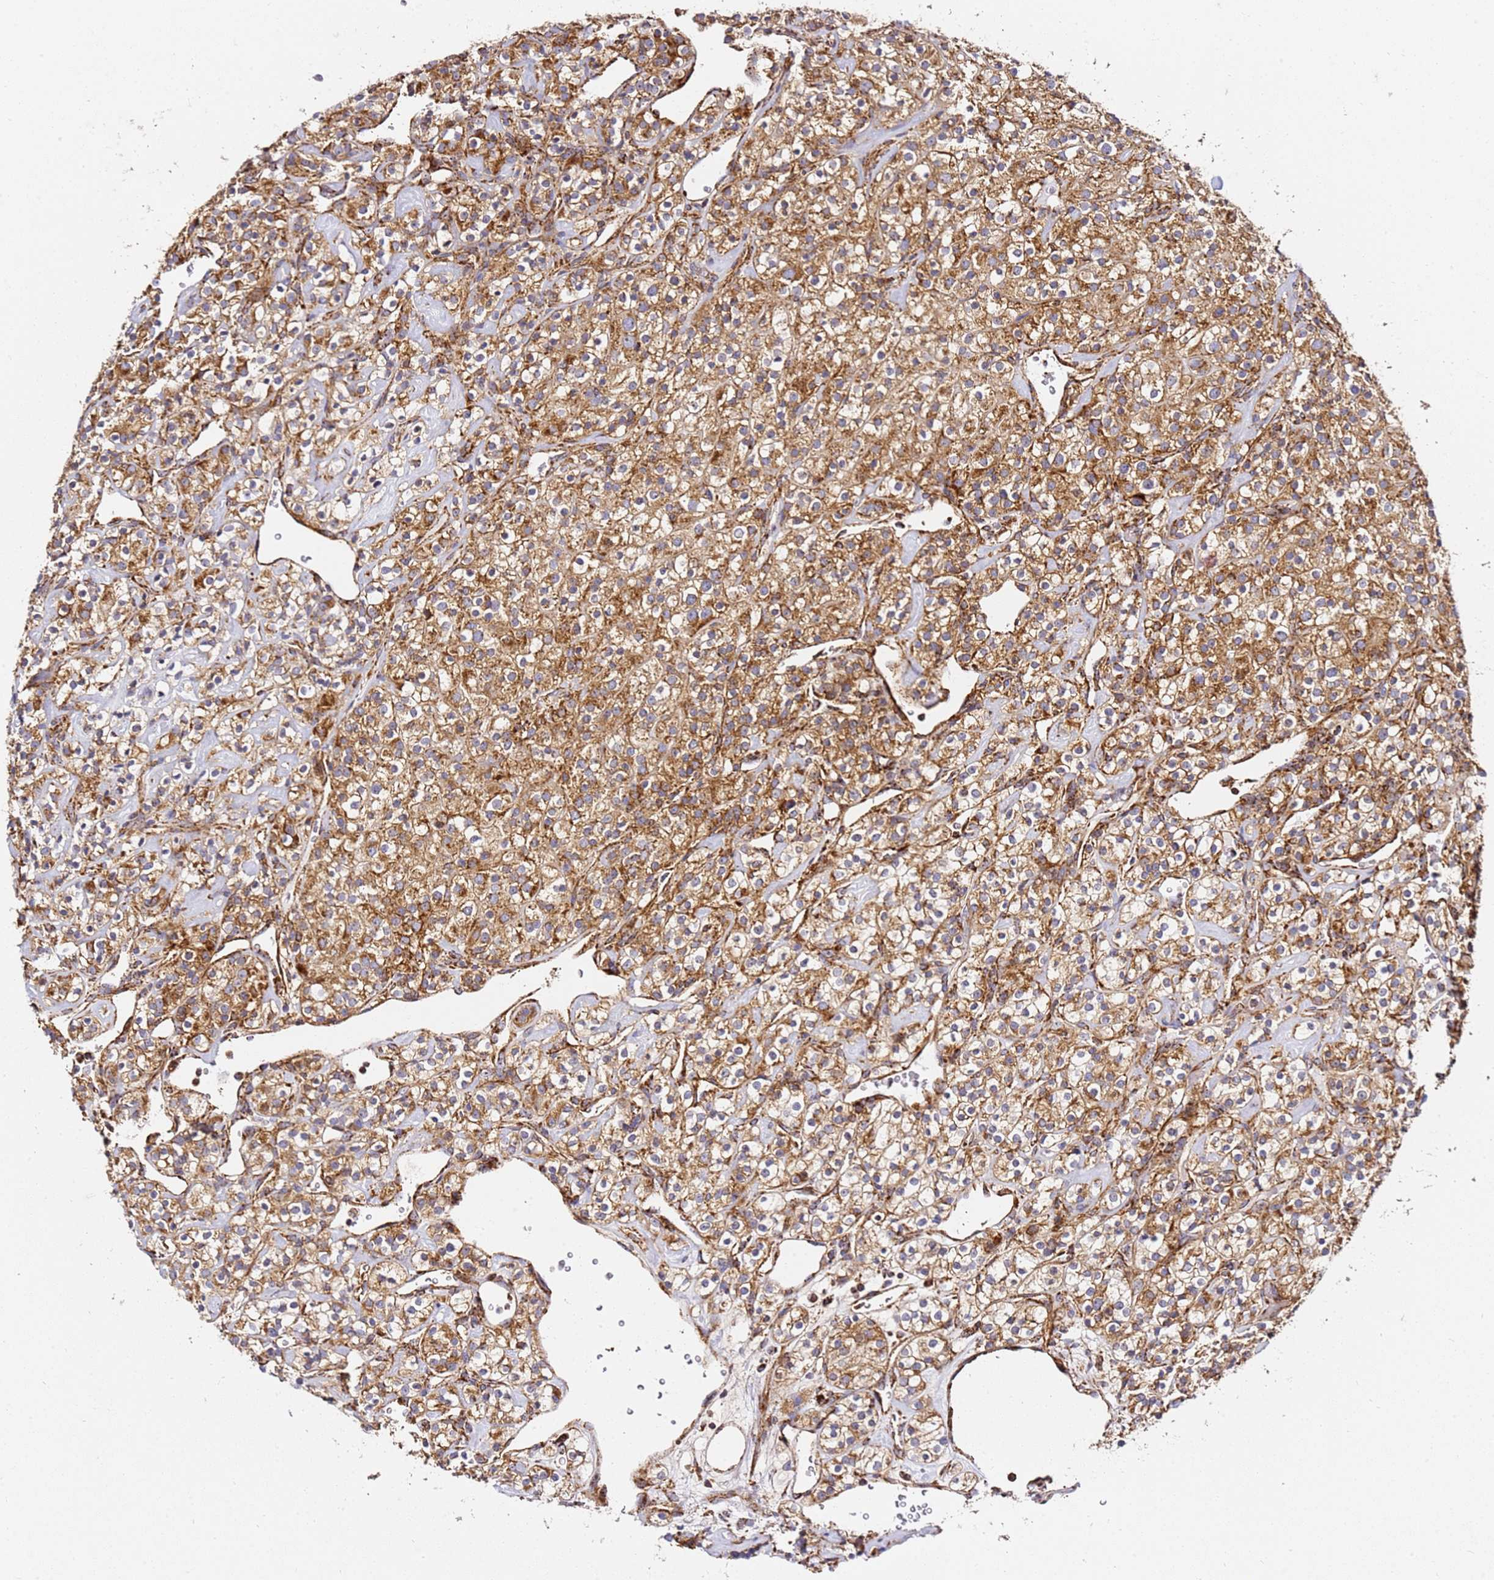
{"staining": {"intensity": "moderate", "quantity": ">75%", "location": "cytoplasmic/membranous"}, "tissue": "renal cancer", "cell_type": "Tumor cells", "image_type": "cancer", "snomed": [{"axis": "morphology", "description": "Adenocarcinoma, NOS"}, {"axis": "topography", "description": "Kidney"}], "caption": "The micrograph displays staining of adenocarcinoma (renal), revealing moderate cytoplasmic/membranous protein expression (brown color) within tumor cells. (DAB (3,3'-diaminobenzidine) IHC with brightfield microscopy, high magnification).", "gene": "NDUFA3", "patient": {"sex": "male", "age": 77}}